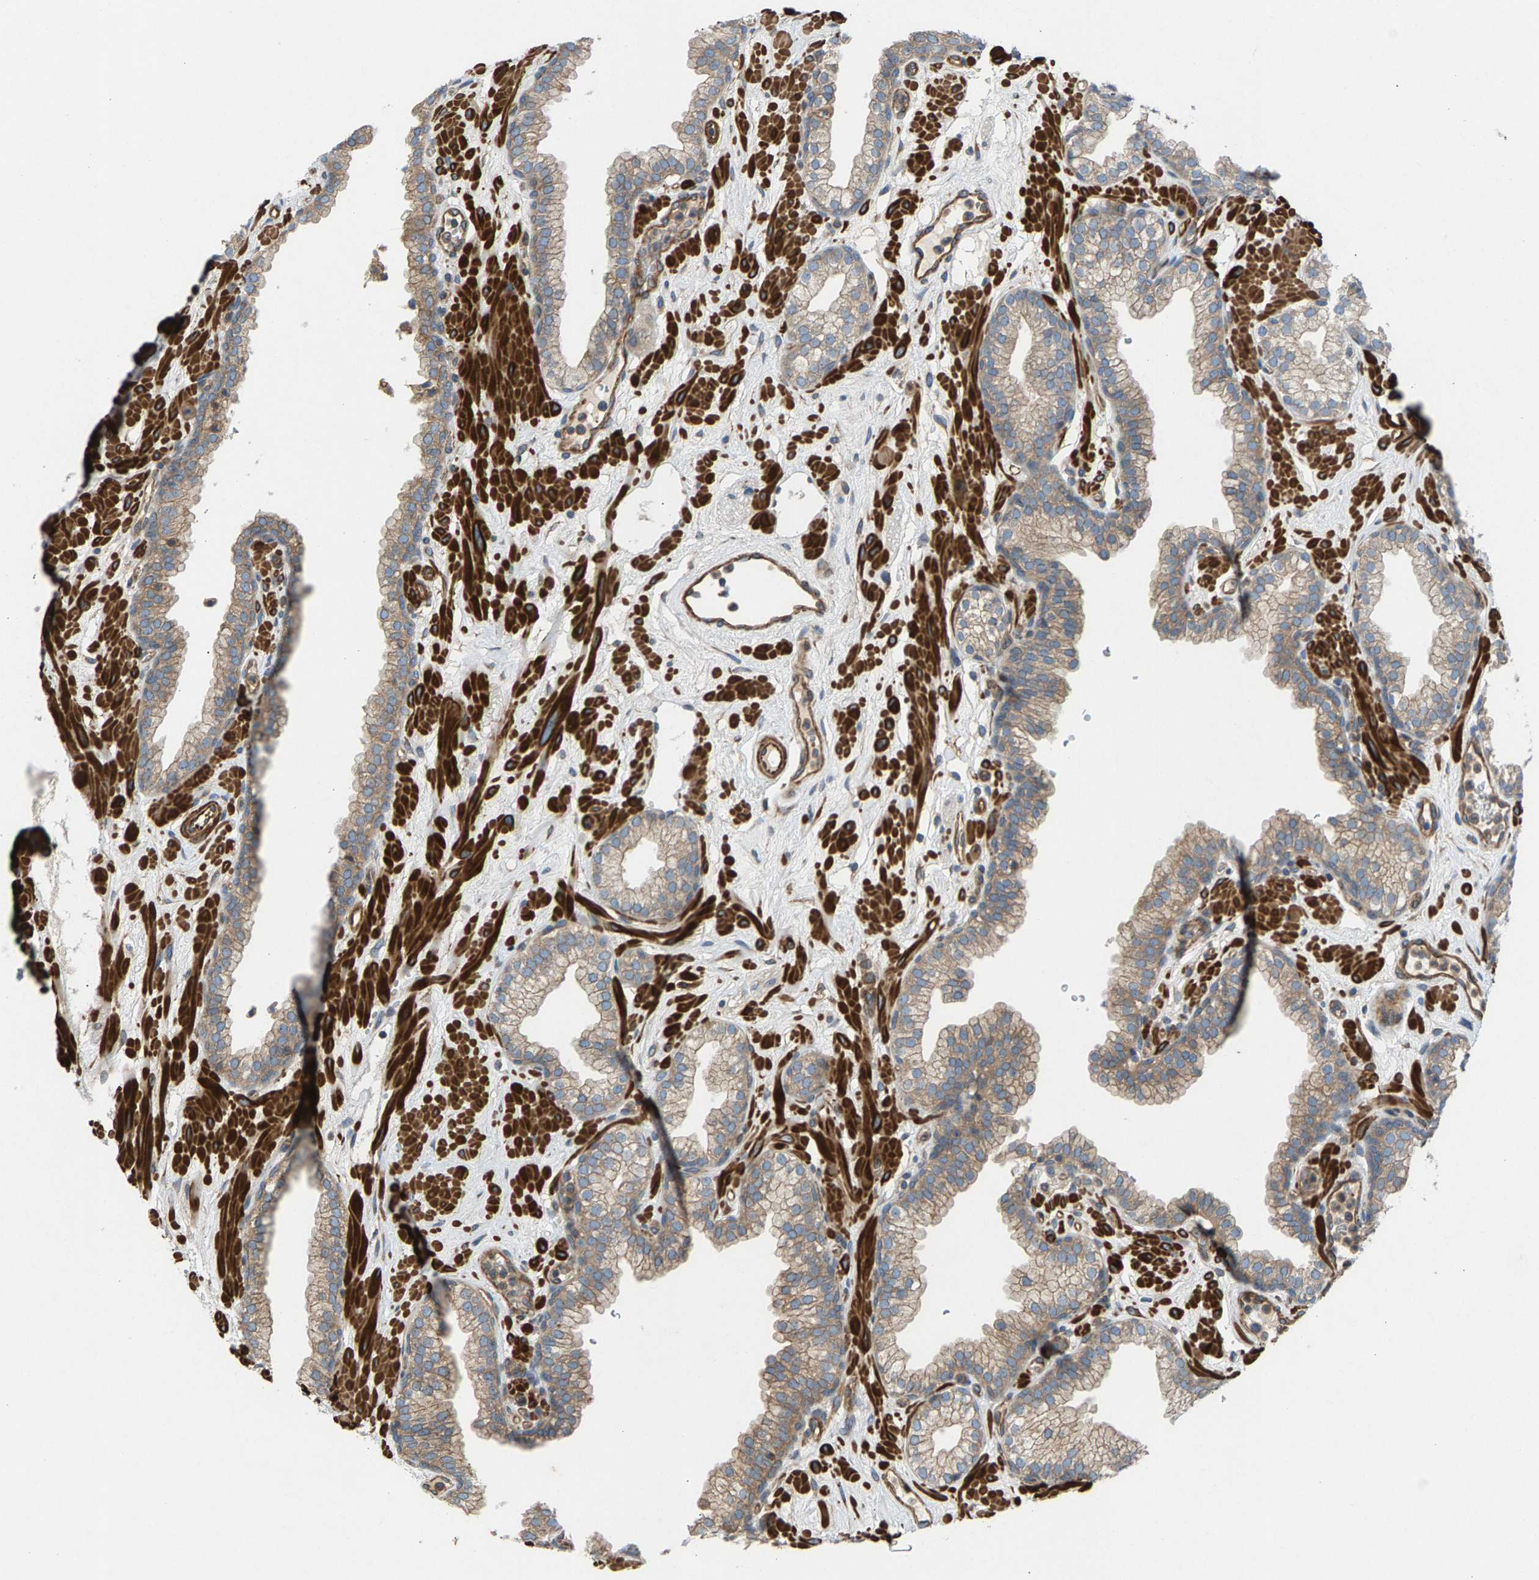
{"staining": {"intensity": "weak", "quantity": "25%-75%", "location": "cytoplasmic/membranous"}, "tissue": "prostate", "cell_type": "Glandular cells", "image_type": "normal", "snomed": [{"axis": "morphology", "description": "Normal tissue, NOS"}, {"axis": "morphology", "description": "Urothelial carcinoma, Low grade"}, {"axis": "topography", "description": "Urinary bladder"}, {"axis": "topography", "description": "Prostate"}], "caption": "Glandular cells demonstrate low levels of weak cytoplasmic/membranous expression in approximately 25%-75% of cells in benign human prostate.", "gene": "PDCL", "patient": {"sex": "male", "age": 60}}